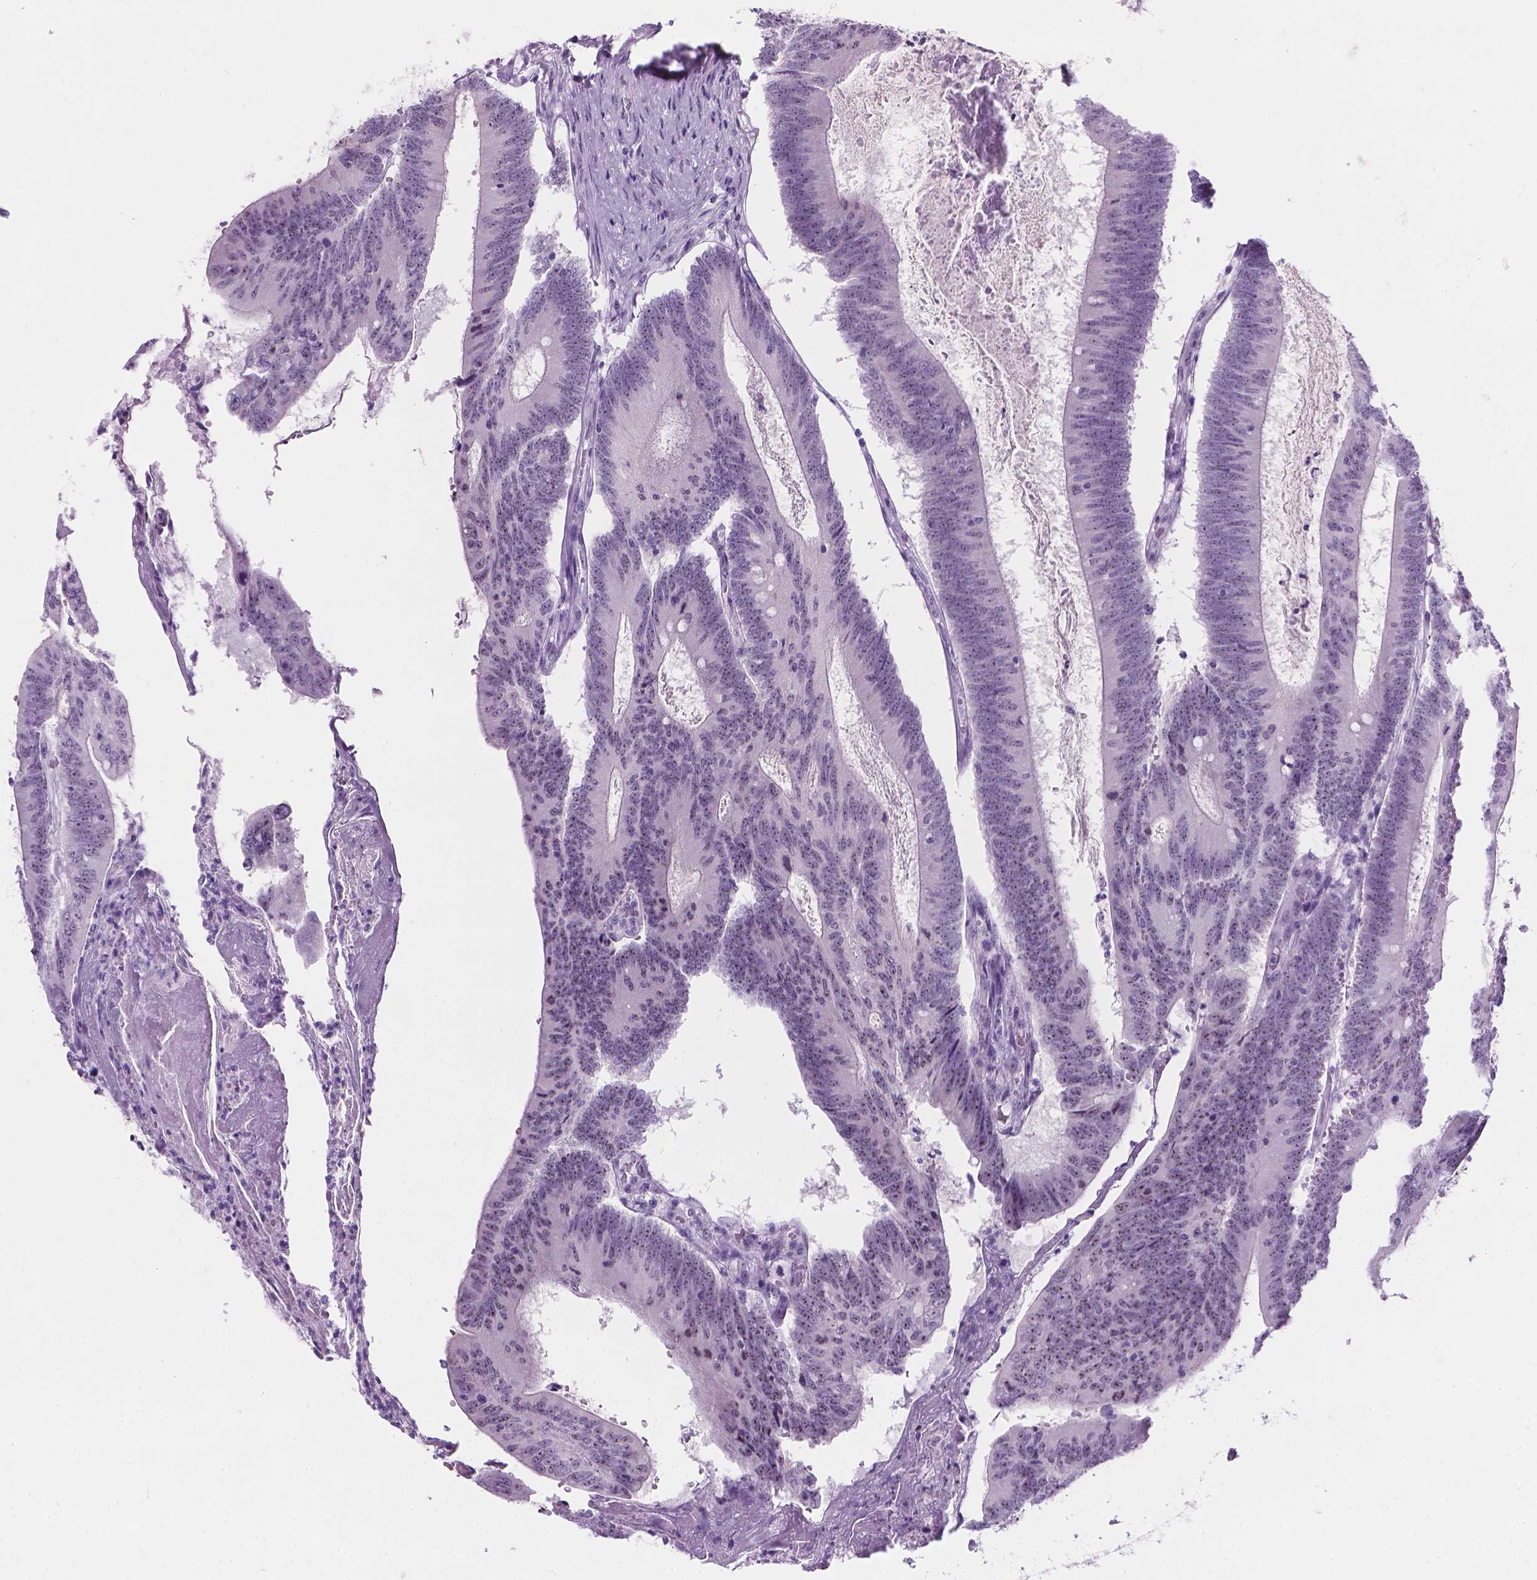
{"staining": {"intensity": "weak", "quantity": "25%-75%", "location": "nuclear"}, "tissue": "colorectal cancer", "cell_type": "Tumor cells", "image_type": "cancer", "snomed": [{"axis": "morphology", "description": "Adenocarcinoma, NOS"}, {"axis": "topography", "description": "Colon"}], "caption": "This photomicrograph displays immunohistochemistry staining of colorectal adenocarcinoma, with low weak nuclear positivity in approximately 25%-75% of tumor cells.", "gene": "NOL7", "patient": {"sex": "female", "age": 70}}